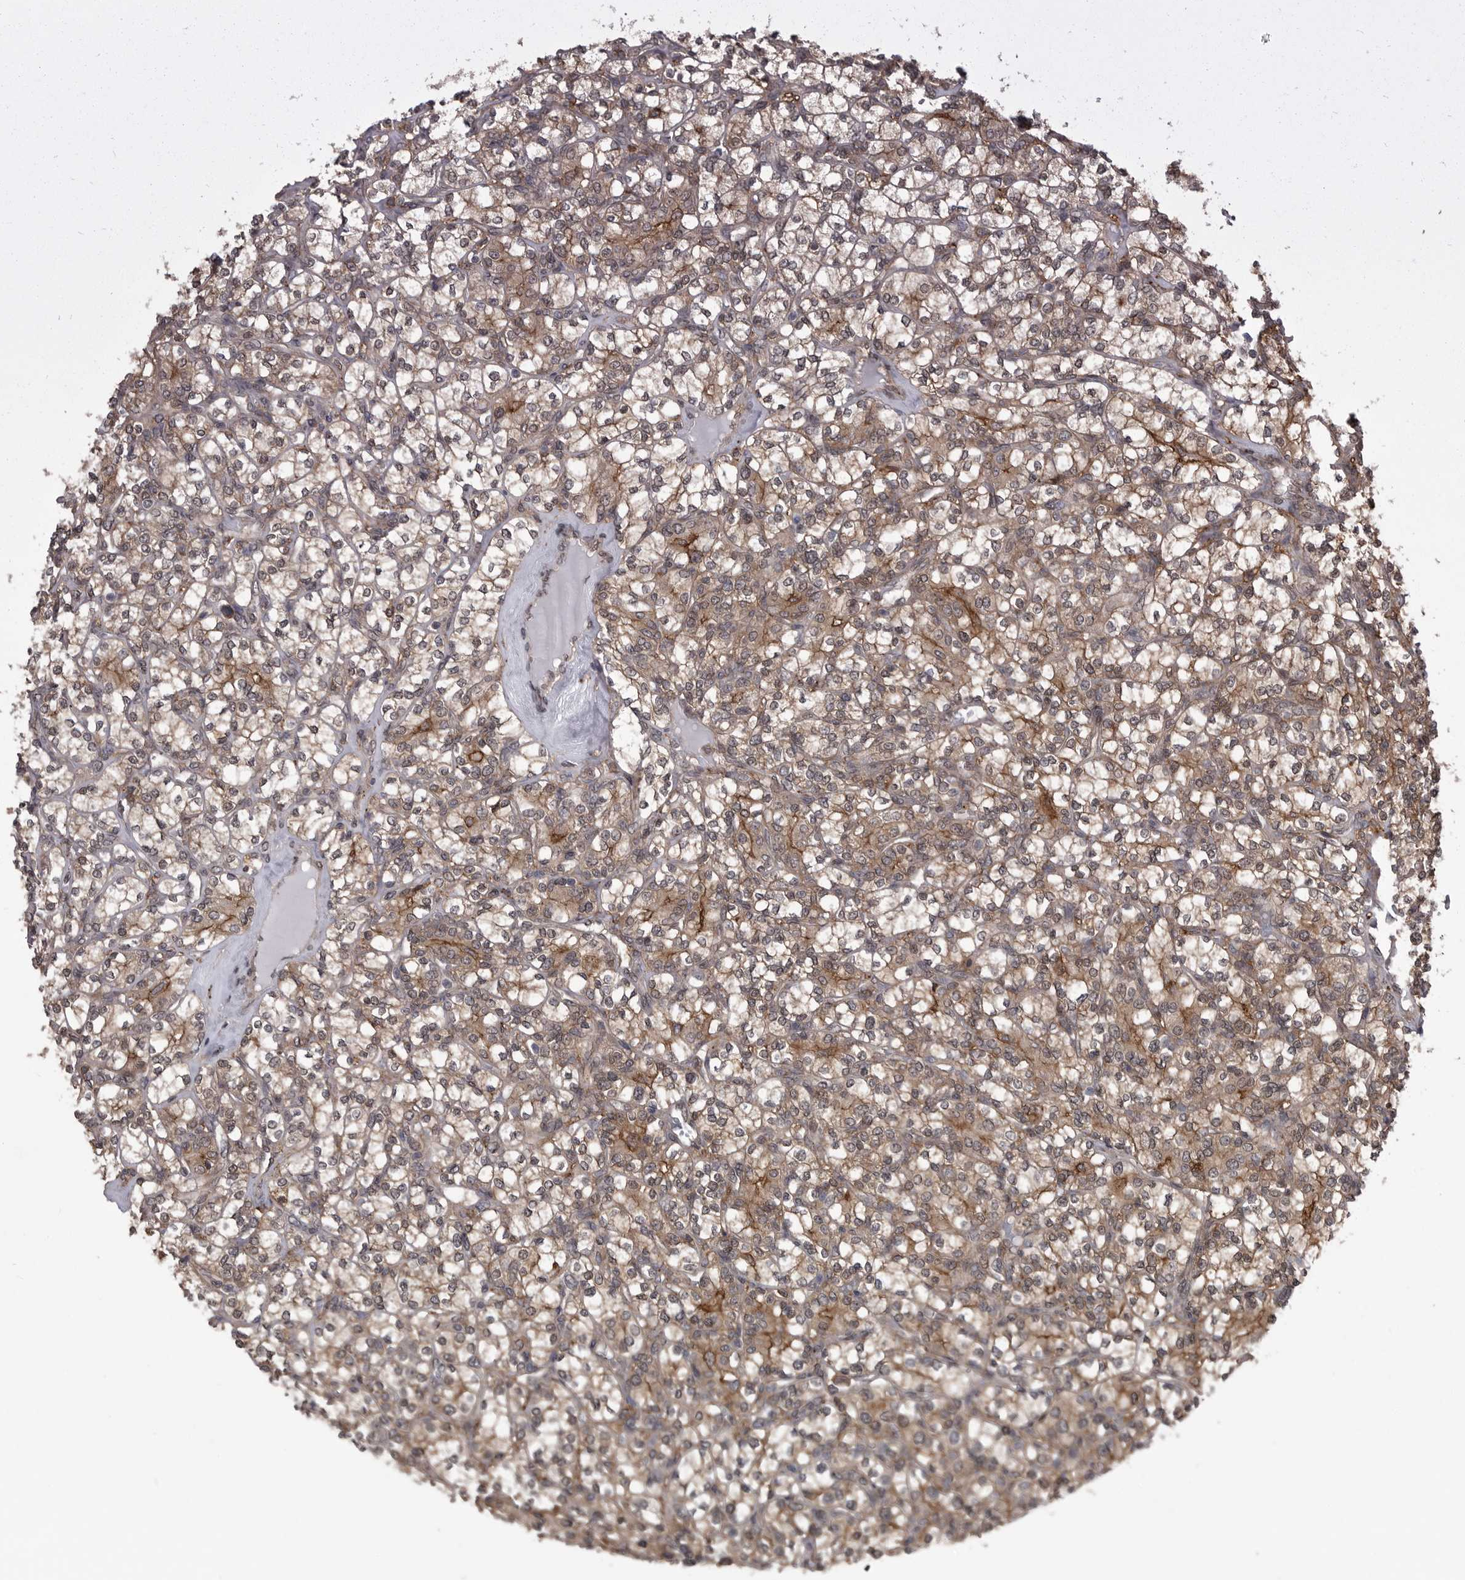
{"staining": {"intensity": "moderate", "quantity": ">75%", "location": "cytoplasmic/membranous"}, "tissue": "renal cancer", "cell_type": "Tumor cells", "image_type": "cancer", "snomed": [{"axis": "morphology", "description": "Adenocarcinoma, NOS"}, {"axis": "topography", "description": "Kidney"}], "caption": "Renal cancer (adenocarcinoma) stained with a protein marker demonstrates moderate staining in tumor cells.", "gene": "ABL1", "patient": {"sex": "male", "age": 77}}